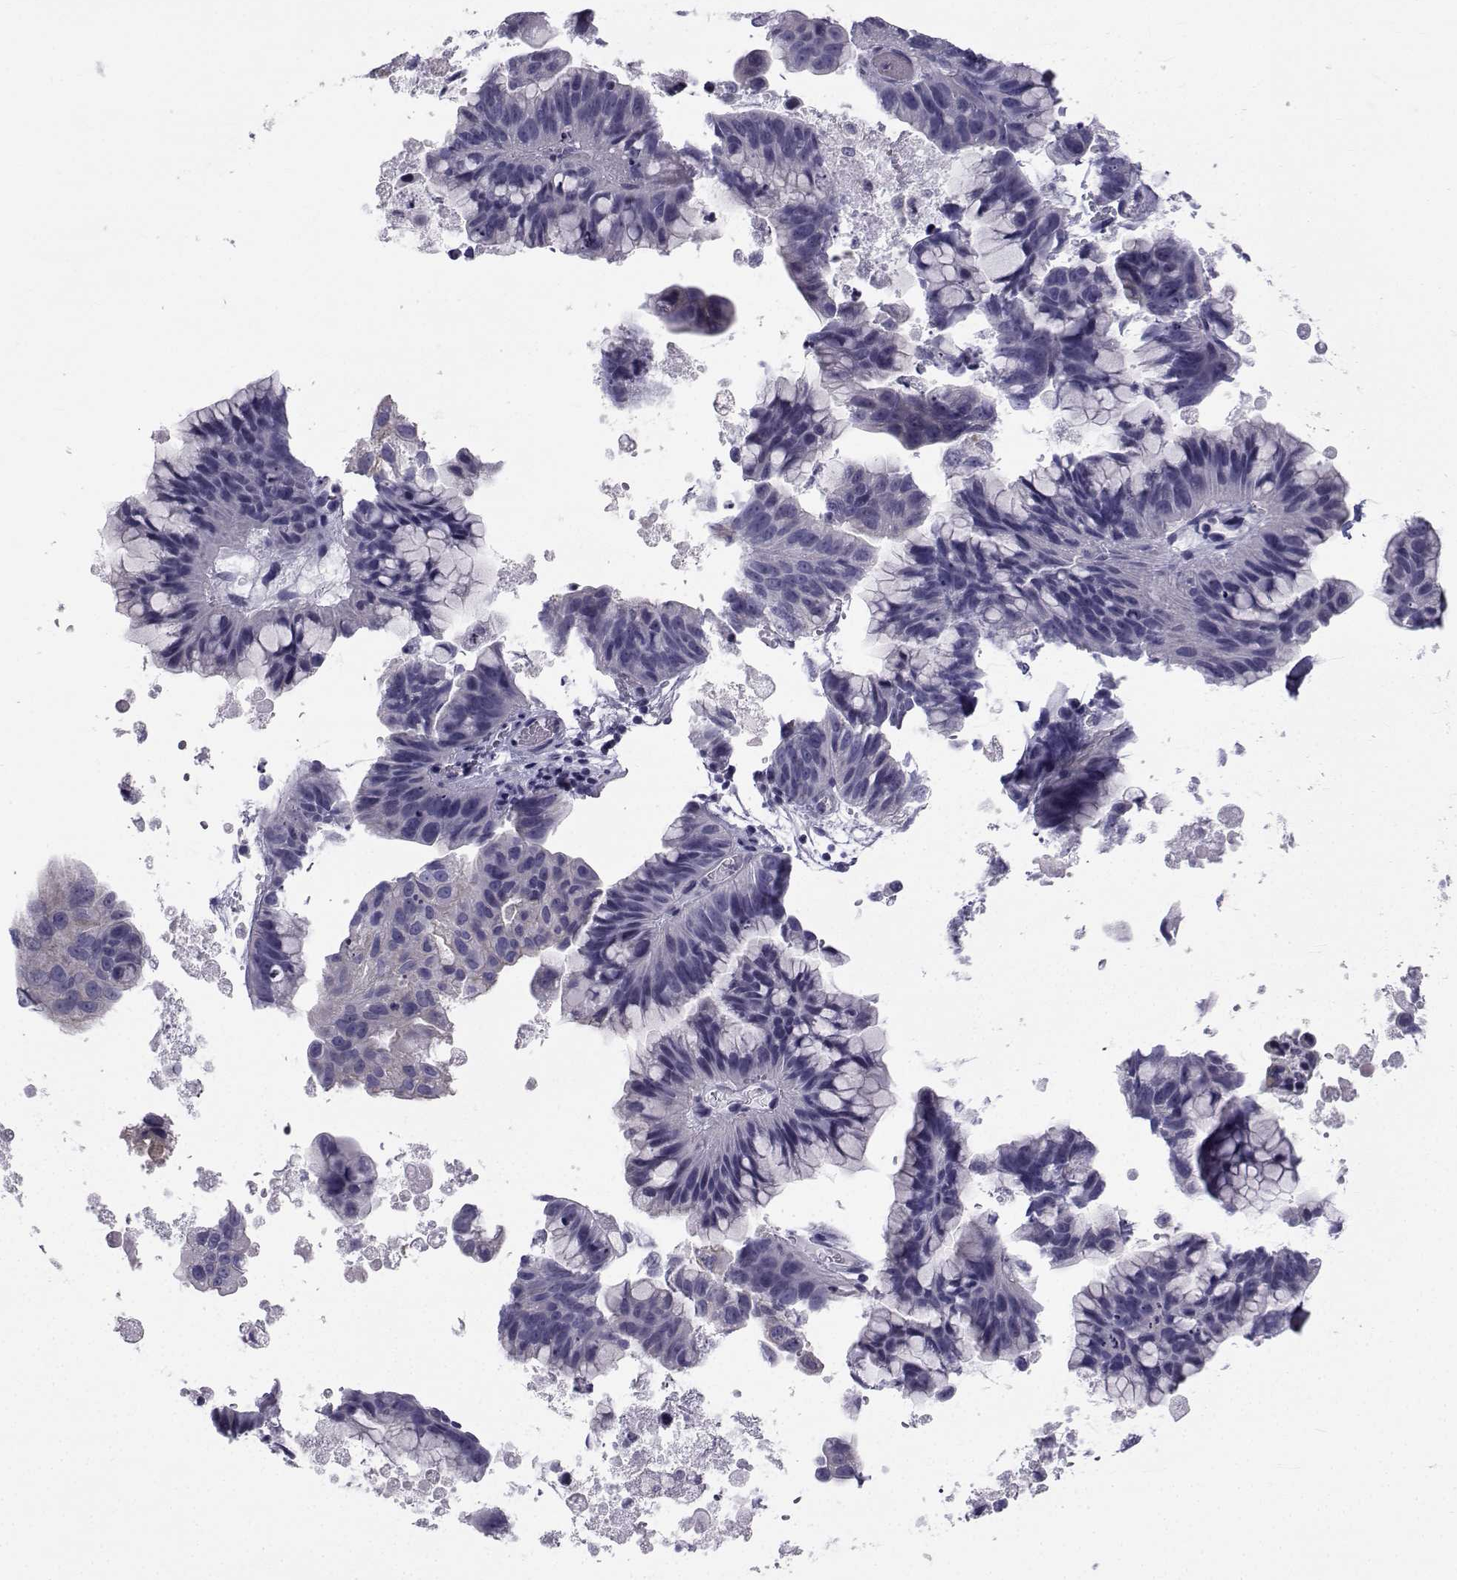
{"staining": {"intensity": "negative", "quantity": "none", "location": "none"}, "tissue": "ovarian cancer", "cell_type": "Tumor cells", "image_type": "cancer", "snomed": [{"axis": "morphology", "description": "Cystadenocarcinoma, mucinous, NOS"}, {"axis": "topography", "description": "Ovary"}], "caption": "Micrograph shows no protein expression in tumor cells of ovarian cancer (mucinous cystadenocarcinoma) tissue. Nuclei are stained in blue.", "gene": "SPANXD", "patient": {"sex": "female", "age": 76}}